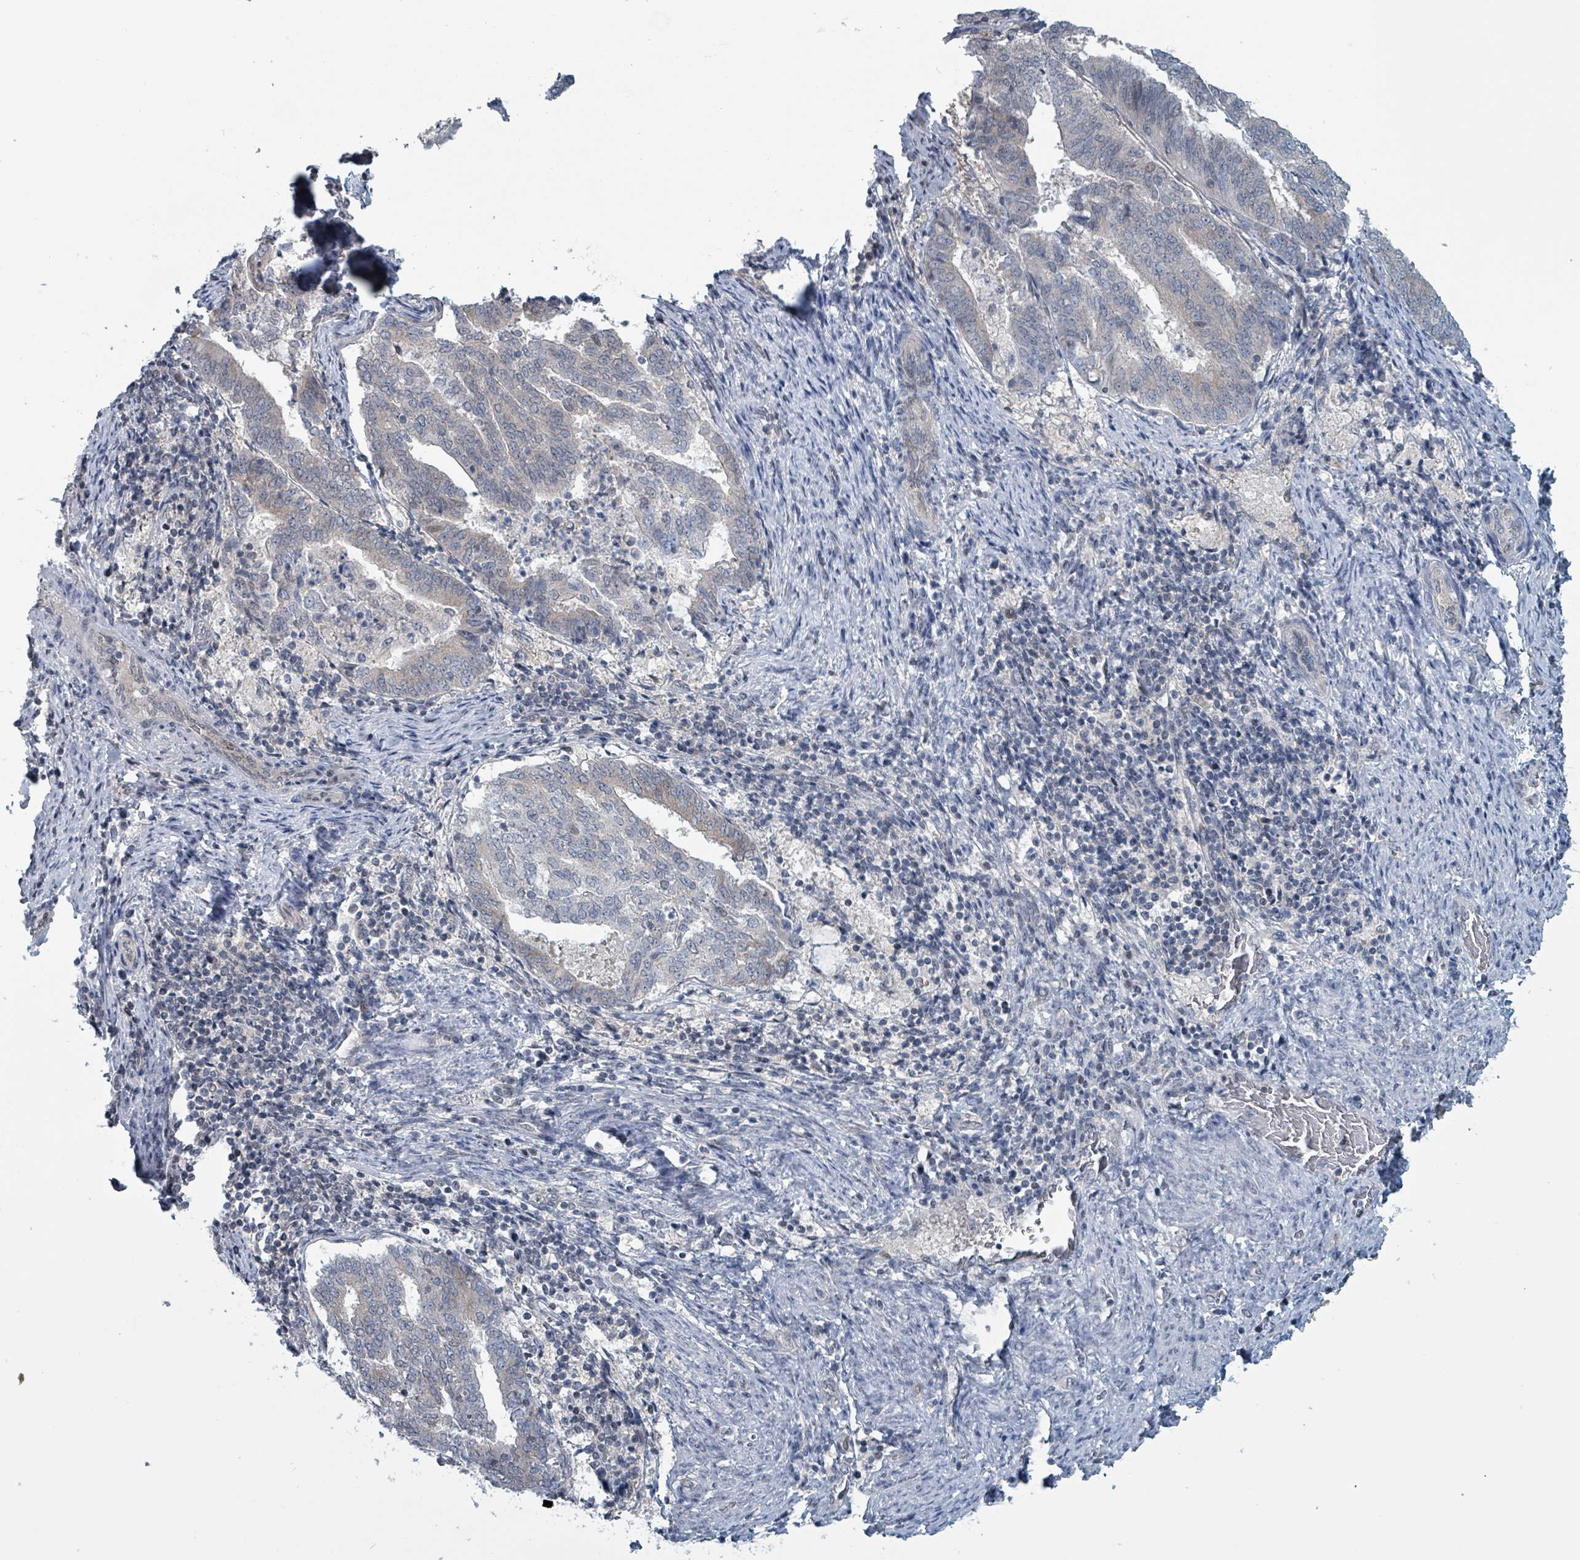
{"staining": {"intensity": "negative", "quantity": "none", "location": "none"}, "tissue": "endometrial cancer", "cell_type": "Tumor cells", "image_type": "cancer", "snomed": [{"axis": "morphology", "description": "Adenocarcinoma, NOS"}, {"axis": "topography", "description": "Endometrium"}], "caption": "The IHC histopathology image has no significant staining in tumor cells of endometrial cancer (adenocarcinoma) tissue. (DAB (3,3'-diaminobenzidine) immunohistochemistry (IHC), high magnification).", "gene": "BIVM", "patient": {"sex": "female", "age": 80}}